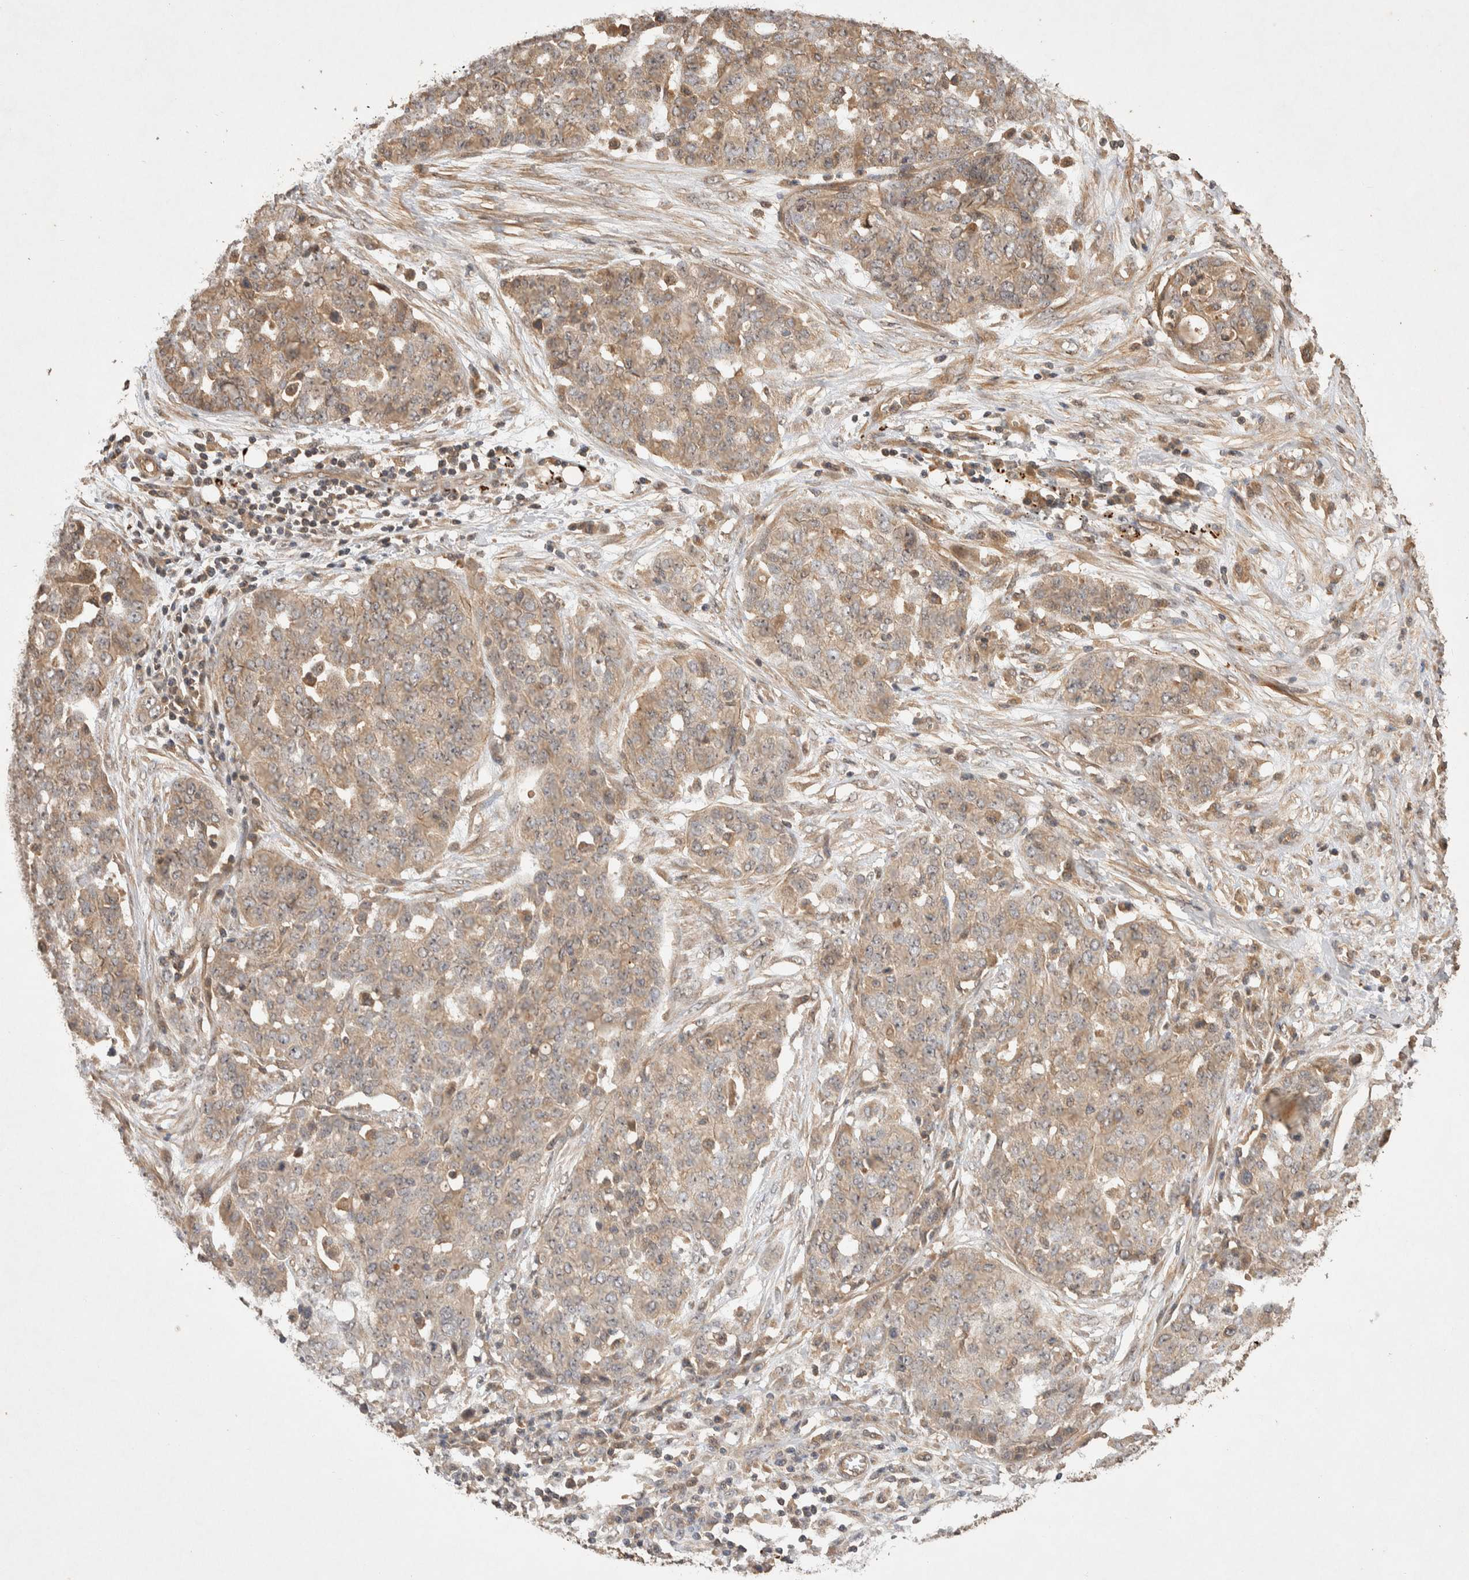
{"staining": {"intensity": "moderate", "quantity": ">75%", "location": "cytoplasmic/membranous"}, "tissue": "ovarian cancer", "cell_type": "Tumor cells", "image_type": "cancer", "snomed": [{"axis": "morphology", "description": "Cystadenocarcinoma, serous, NOS"}, {"axis": "topography", "description": "Soft tissue"}, {"axis": "topography", "description": "Ovary"}], "caption": "A histopathology image of human ovarian cancer stained for a protein shows moderate cytoplasmic/membranous brown staining in tumor cells. The staining is performed using DAB brown chromogen to label protein expression. The nuclei are counter-stained blue using hematoxylin.", "gene": "NSMAF", "patient": {"sex": "female", "age": 57}}